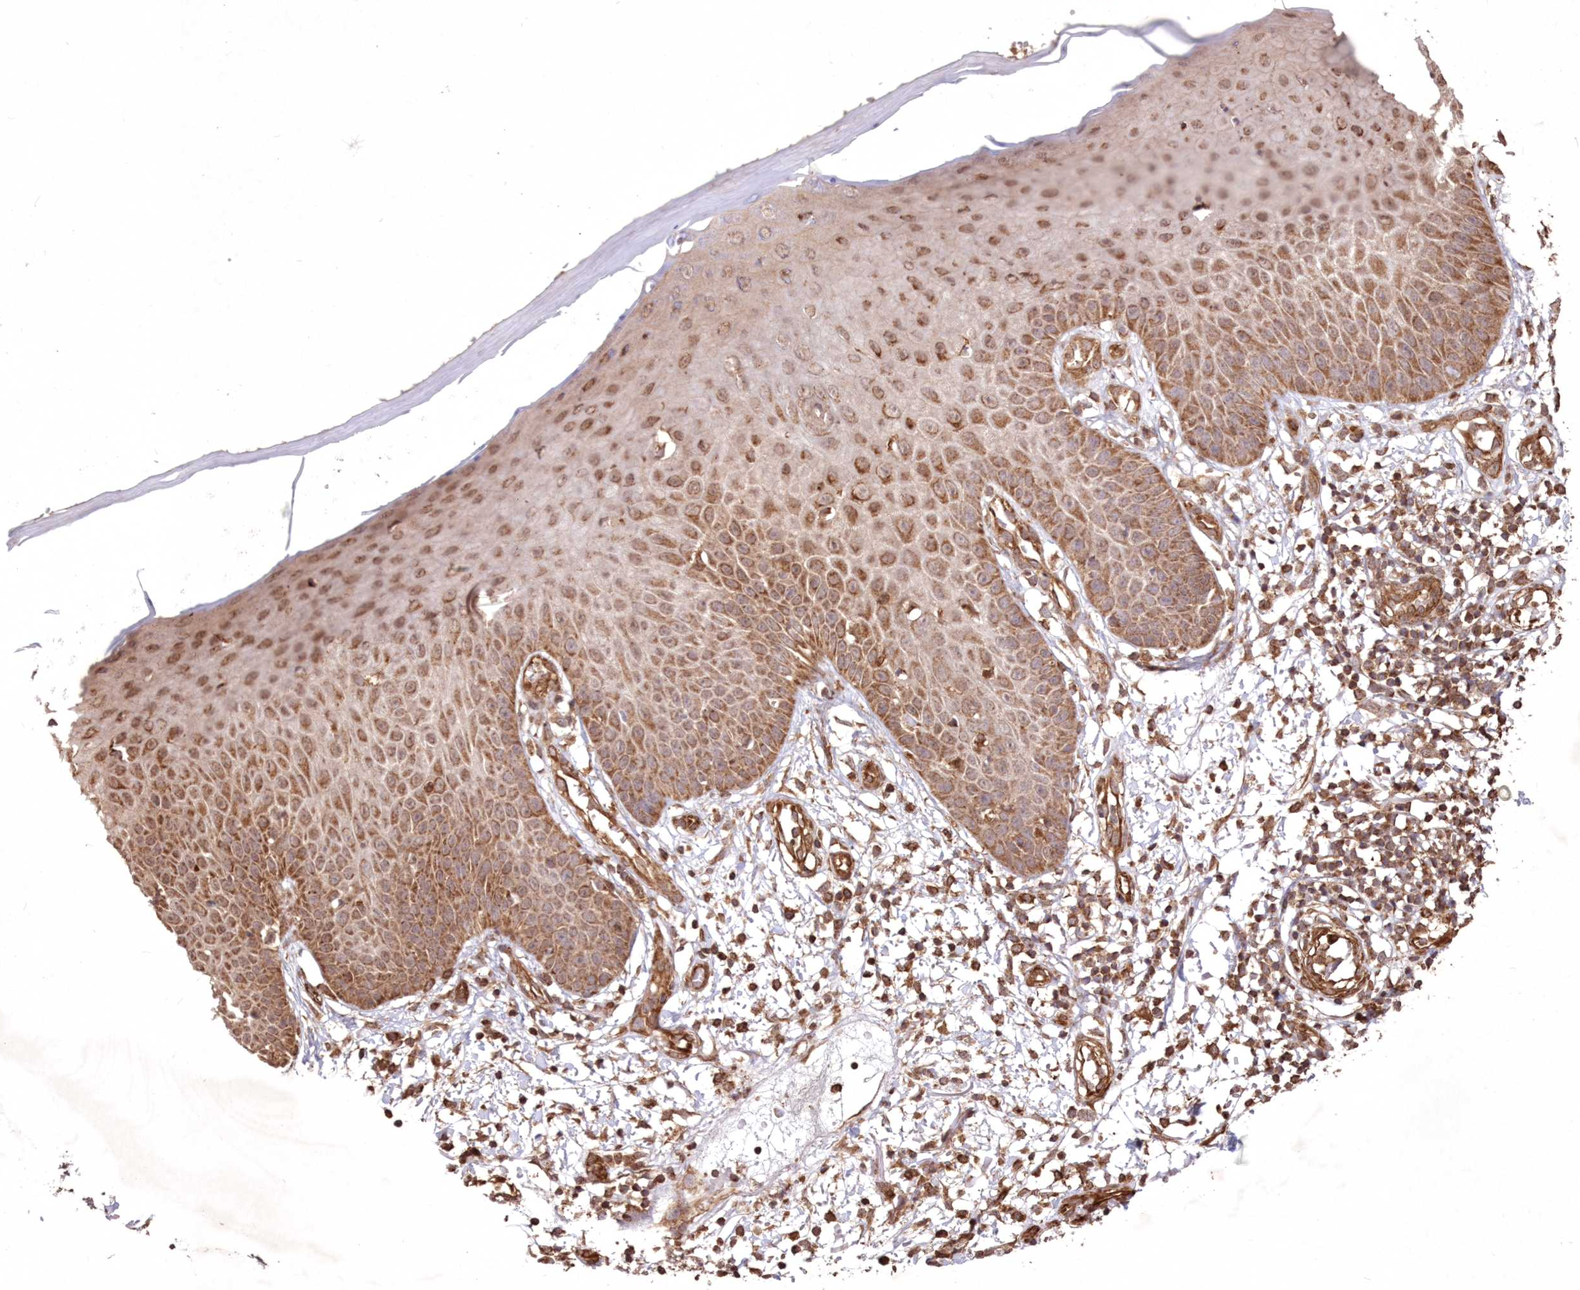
{"staining": {"intensity": "moderate", "quantity": ">75%", "location": "cytoplasmic/membranous"}, "tissue": "skin", "cell_type": "Fibroblasts", "image_type": "normal", "snomed": [{"axis": "morphology", "description": "Normal tissue, NOS"}, {"axis": "morphology", "description": "Inflammation, NOS"}, {"axis": "topography", "description": "Skin"}], "caption": "Immunohistochemistry (IHC) (DAB) staining of unremarkable skin demonstrates moderate cytoplasmic/membranous protein staining in approximately >75% of fibroblasts.", "gene": "TMEM139", "patient": {"sex": "female", "age": 44}}